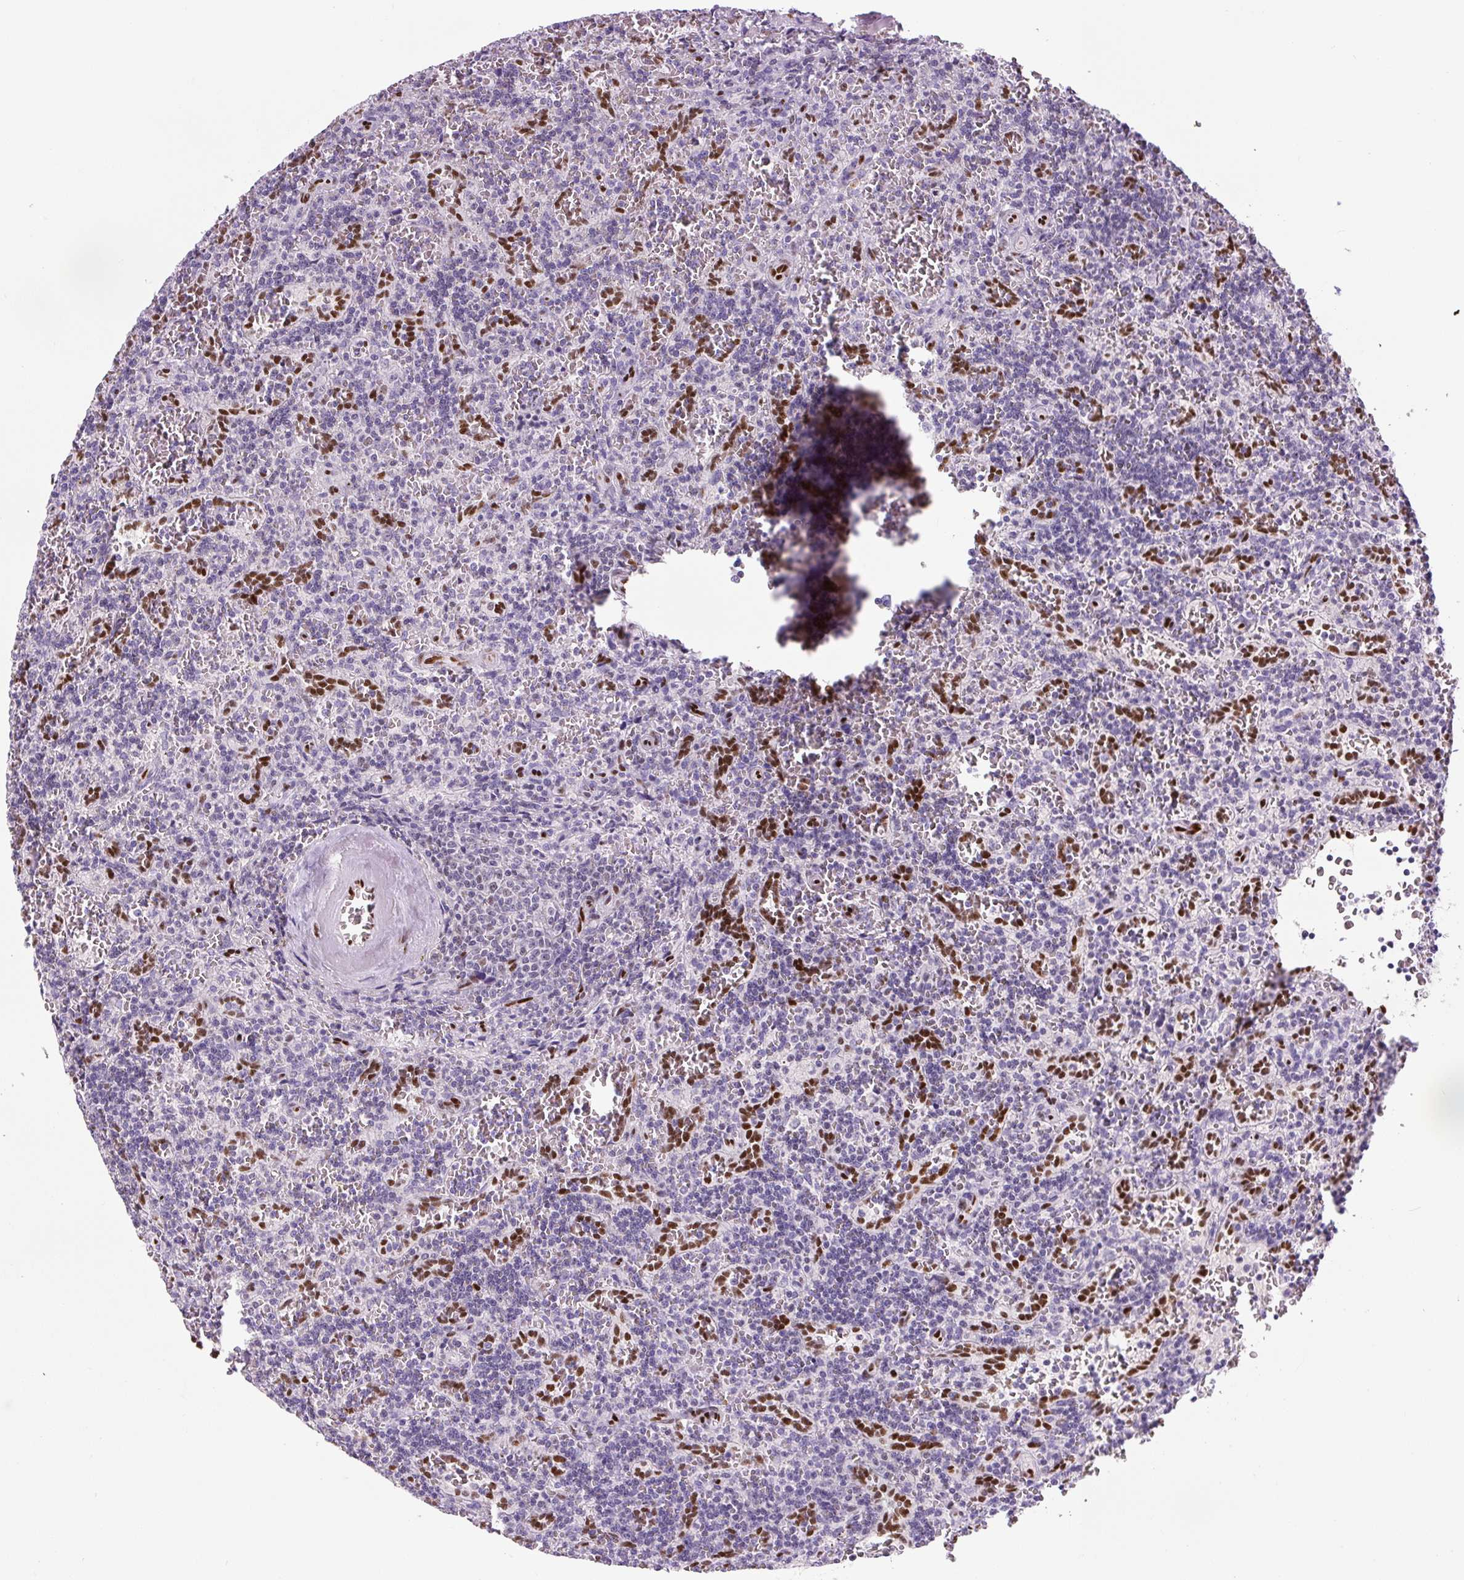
{"staining": {"intensity": "negative", "quantity": "none", "location": "none"}, "tissue": "lymphoma", "cell_type": "Tumor cells", "image_type": "cancer", "snomed": [{"axis": "morphology", "description": "Malignant lymphoma, non-Hodgkin's type, Low grade"}, {"axis": "topography", "description": "Spleen"}], "caption": "Human lymphoma stained for a protein using immunohistochemistry shows no expression in tumor cells.", "gene": "ZEB1", "patient": {"sex": "male", "age": 73}}